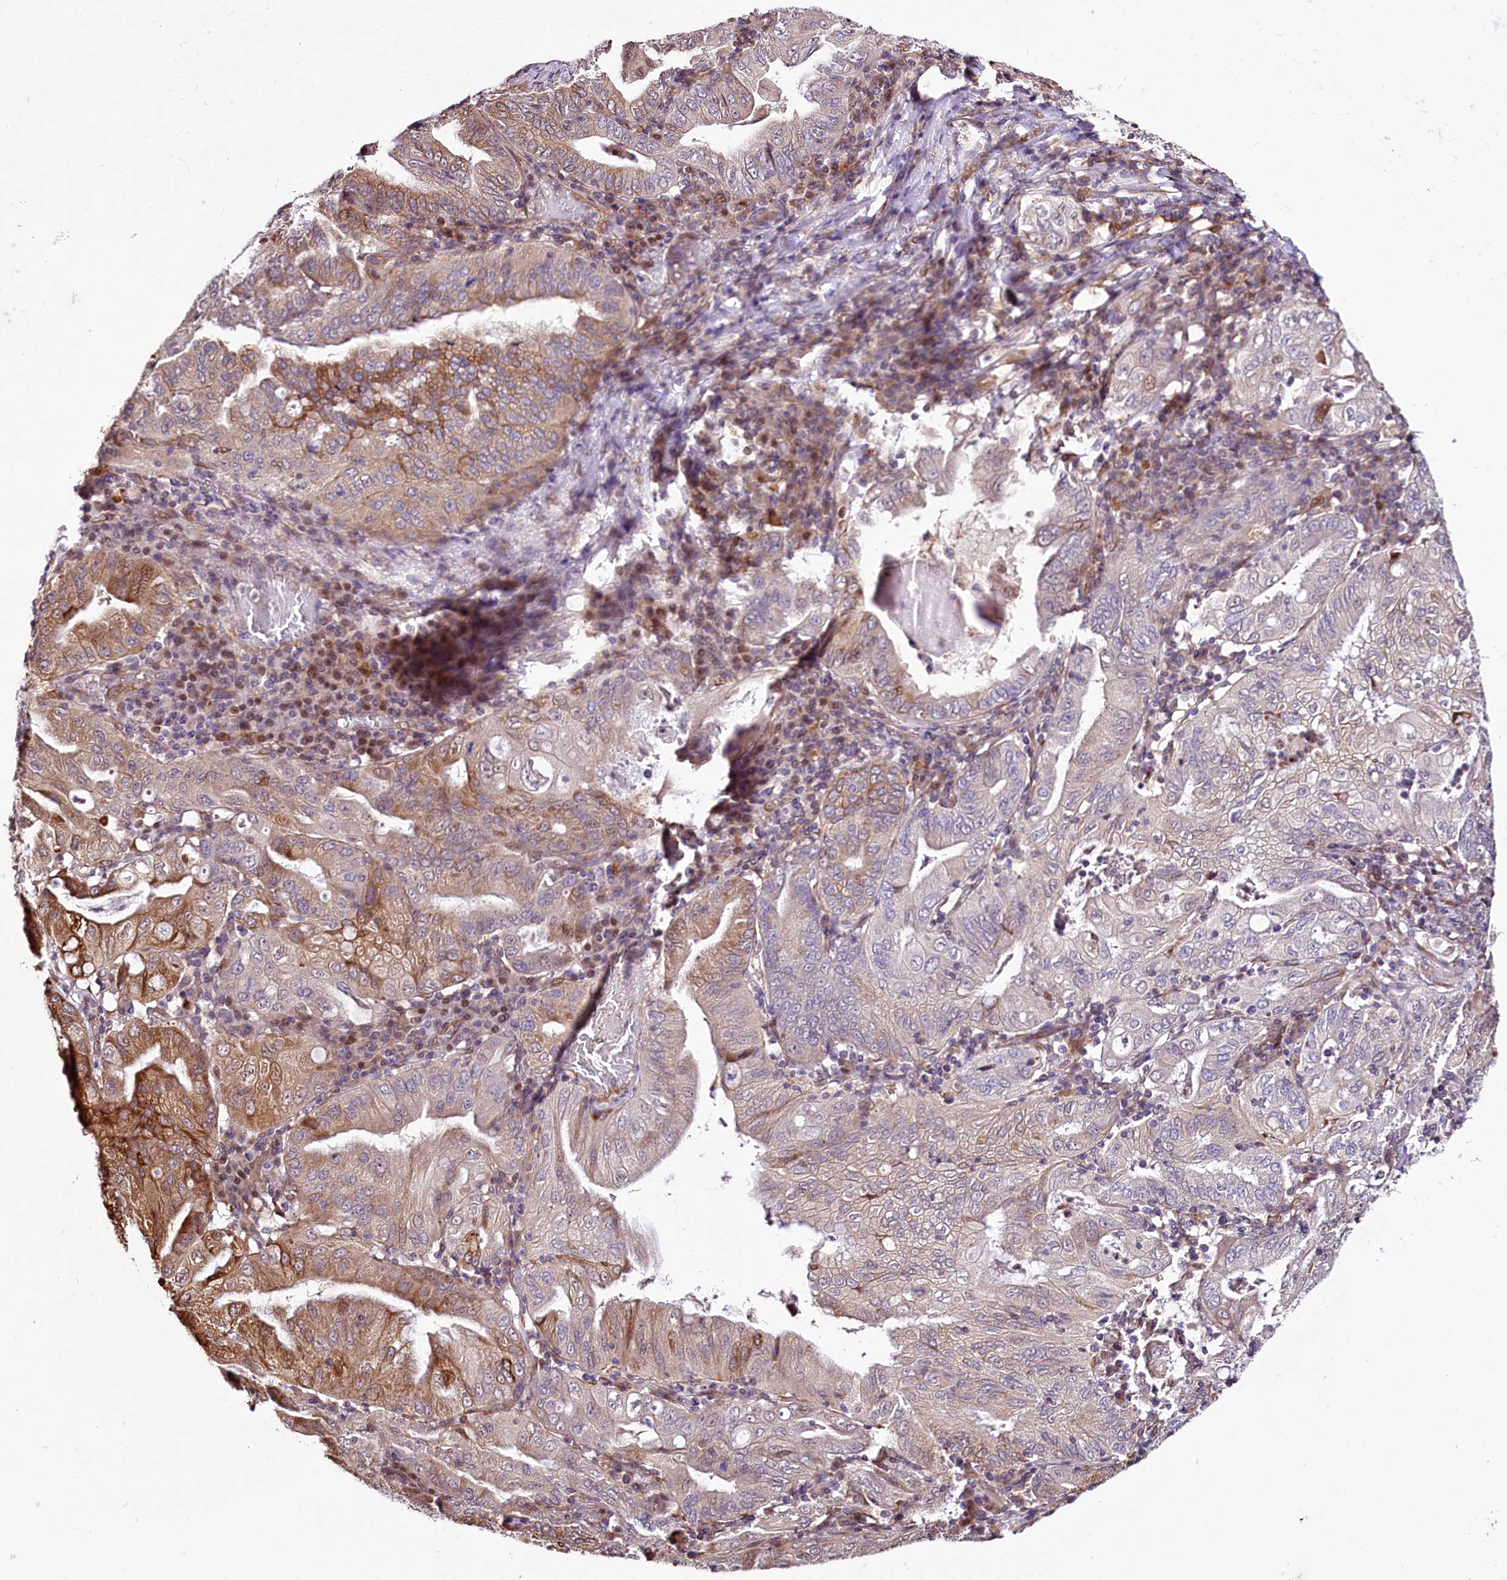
{"staining": {"intensity": "moderate", "quantity": "<25%", "location": "cytoplasmic/membranous"}, "tissue": "stomach cancer", "cell_type": "Tumor cells", "image_type": "cancer", "snomed": [{"axis": "morphology", "description": "Normal tissue, NOS"}, {"axis": "morphology", "description": "Adenocarcinoma, NOS"}, {"axis": "topography", "description": "Esophagus"}, {"axis": "topography", "description": "Stomach, upper"}, {"axis": "topography", "description": "Peripheral nerve tissue"}], "caption": "Stomach cancer stained for a protein (brown) exhibits moderate cytoplasmic/membranous positive positivity in about <25% of tumor cells.", "gene": "CUTC", "patient": {"sex": "male", "age": 62}}